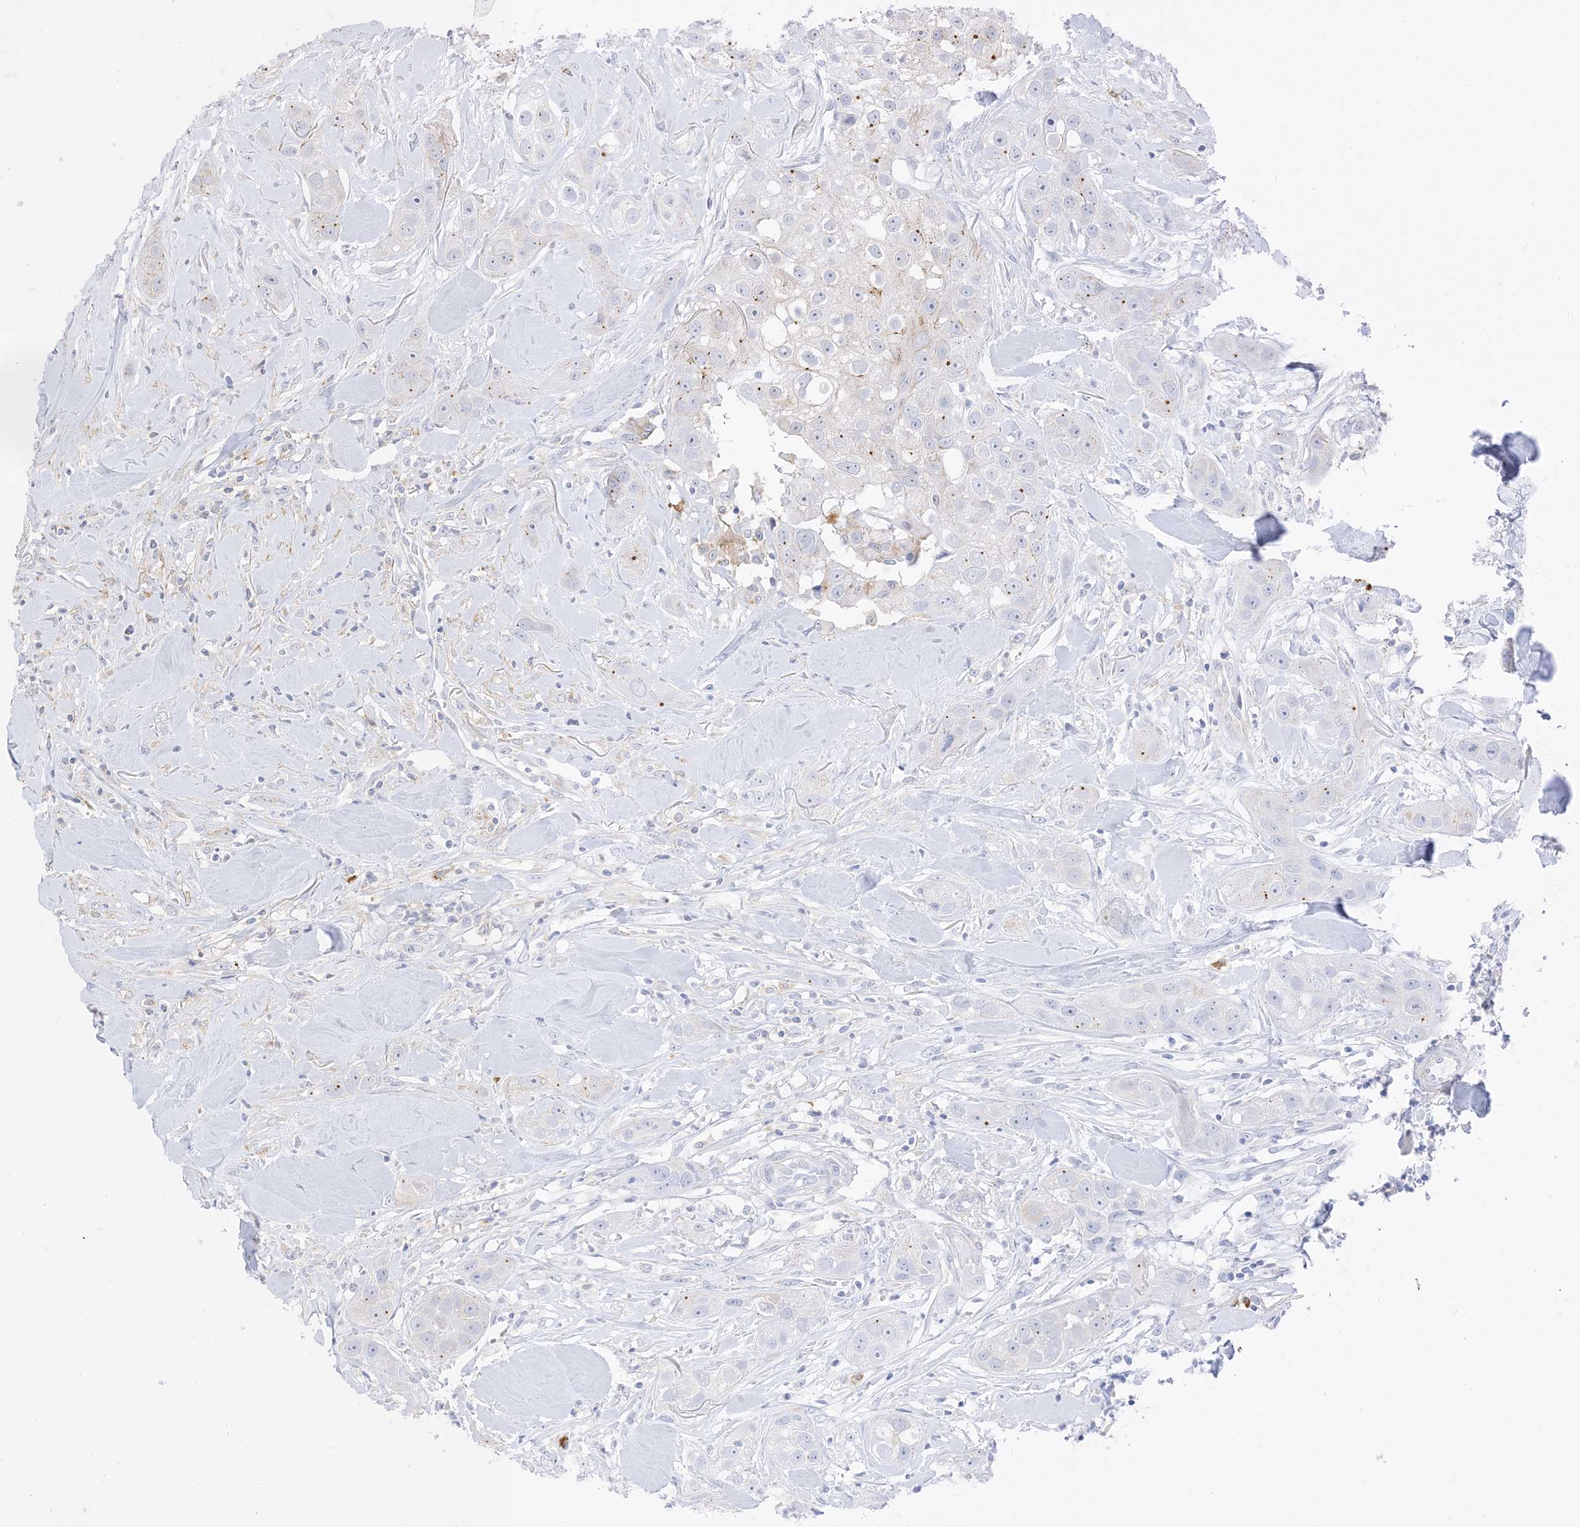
{"staining": {"intensity": "negative", "quantity": "none", "location": "none"}, "tissue": "head and neck cancer", "cell_type": "Tumor cells", "image_type": "cancer", "snomed": [{"axis": "morphology", "description": "Normal tissue, NOS"}, {"axis": "morphology", "description": "Squamous cell carcinoma, NOS"}, {"axis": "topography", "description": "Skeletal muscle"}, {"axis": "topography", "description": "Head-Neck"}], "caption": "A histopathology image of human squamous cell carcinoma (head and neck) is negative for staining in tumor cells.", "gene": "RAC1", "patient": {"sex": "male", "age": 51}}